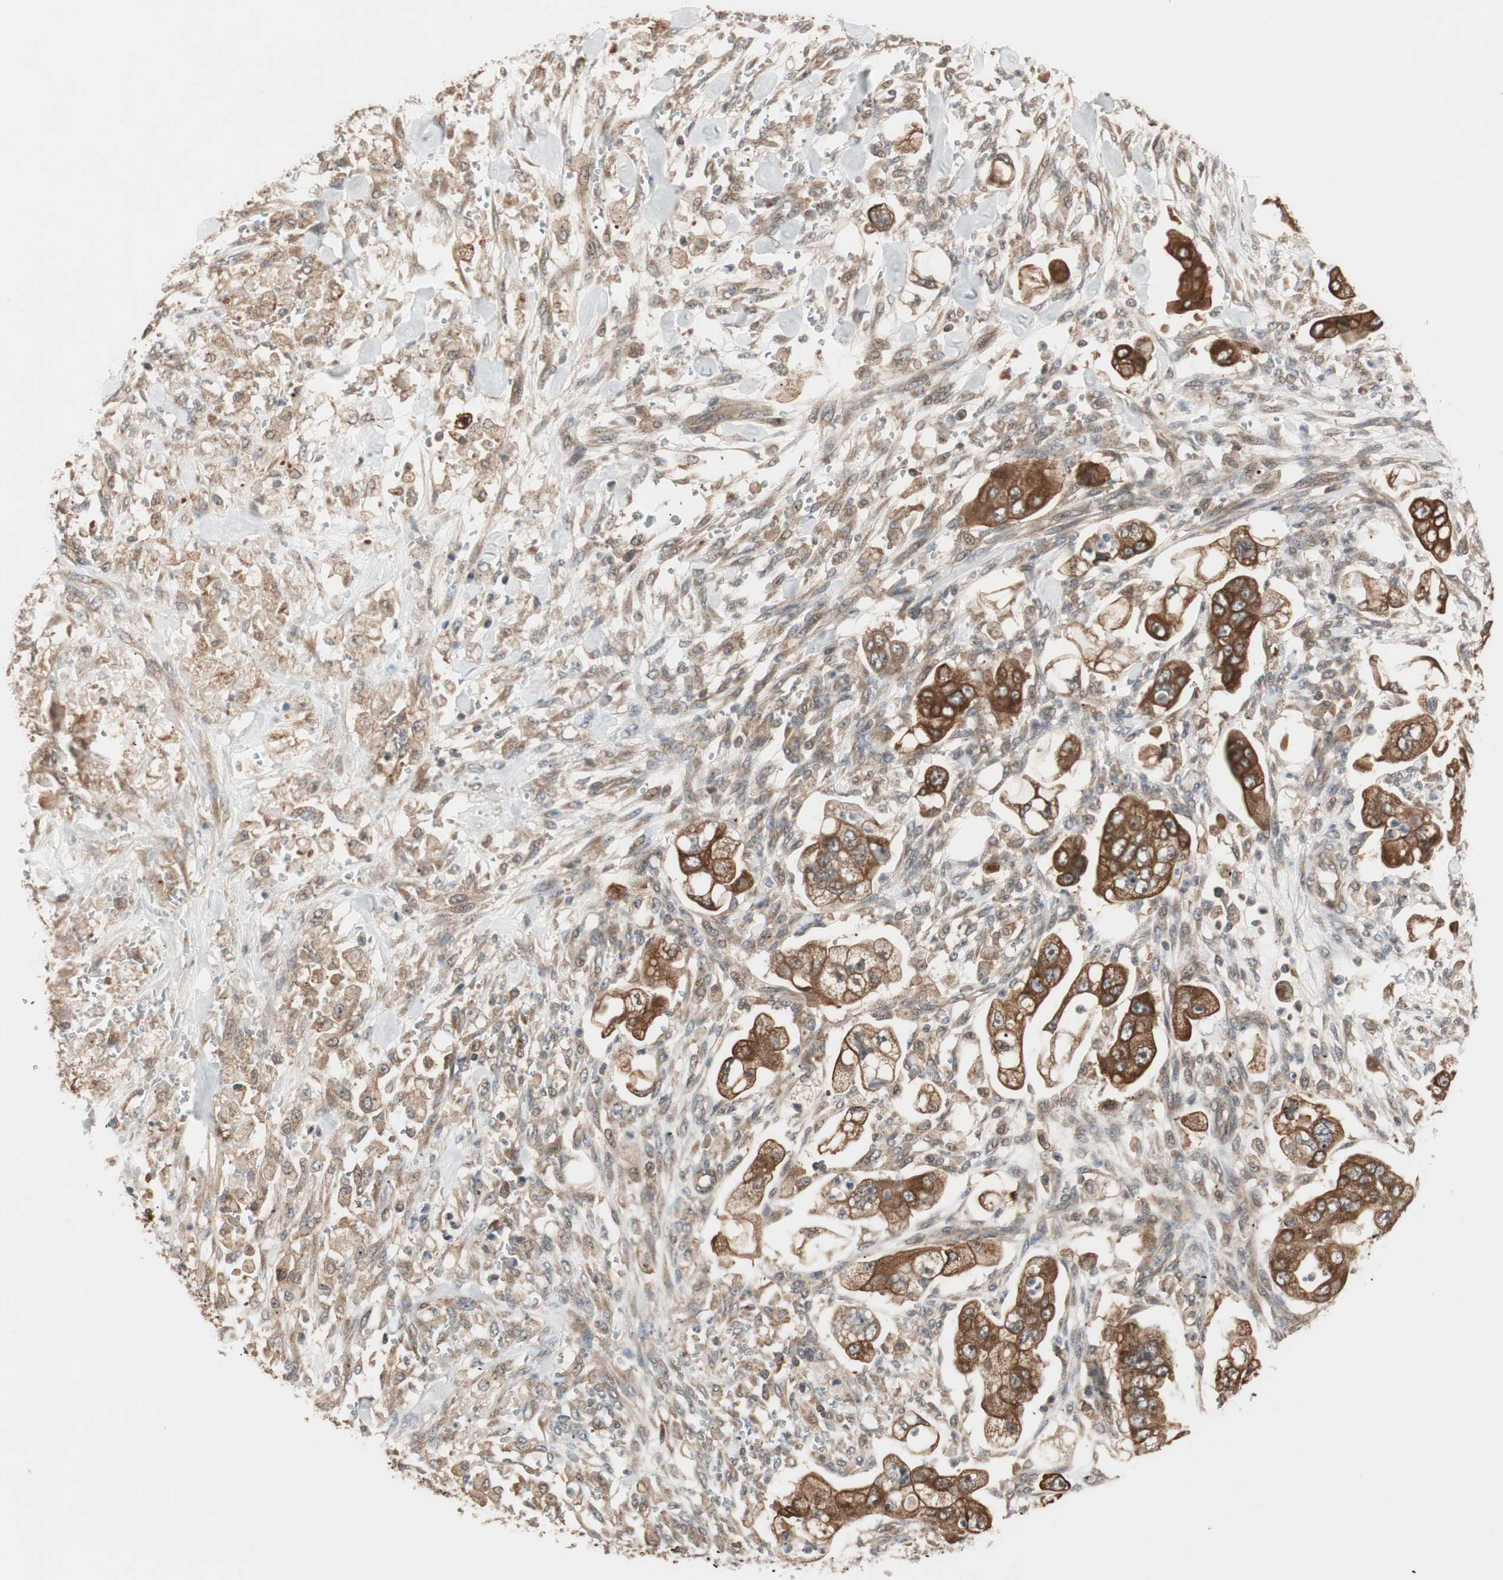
{"staining": {"intensity": "strong", "quantity": ">75%", "location": "cytoplasmic/membranous"}, "tissue": "stomach cancer", "cell_type": "Tumor cells", "image_type": "cancer", "snomed": [{"axis": "morphology", "description": "Adenocarcinoma, NOS"}, {"axis": "topography", "description": "Stomach"}], "caption": "The immunohistochemical stain shows strong cytoplasmic/membranous staining in tumor cells of stomach cancer tissue.", "gene": "FBXO5", "patient": {"sex": "male", "age": 62}}